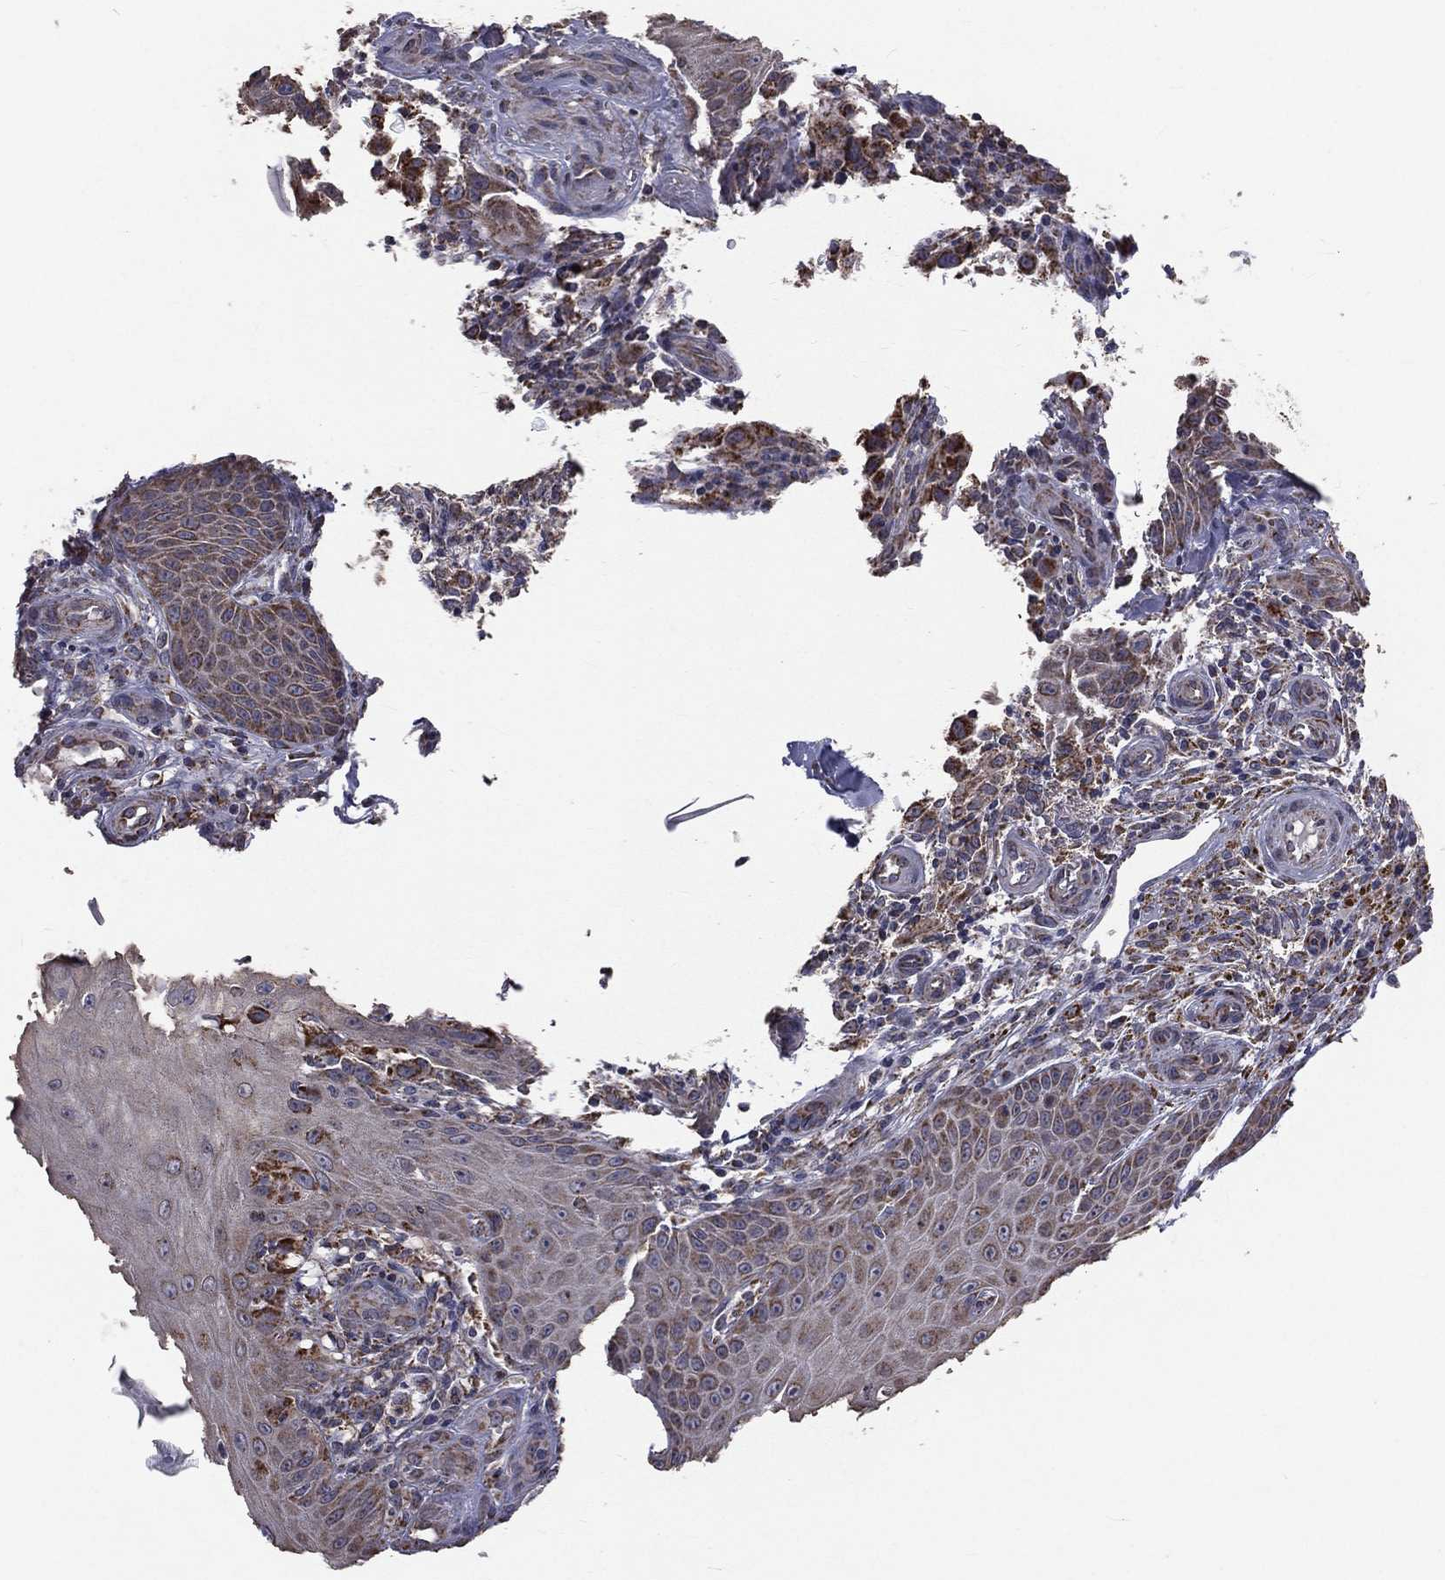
{"staining": {"intensity": "moderate", "quantity": "<25%", "location": "cytoplasmic/membranous"}, "tissue": "melanoma", "cell_type": "Tumor cells", "image_type": "cancer", "snomed": [{"axis": "morphology", "description": "Malignant melanoma, NOS"}, {"axis": "topography", "description": "Skin"}], "caption": "Protein expression analysis of human malignant melanoma reveals moderate cytoplasmic/membranous staining in approximately <25% of tumor cells.", "gene": "MRPL46", "patient": {"sex": "female", "age": 53}}